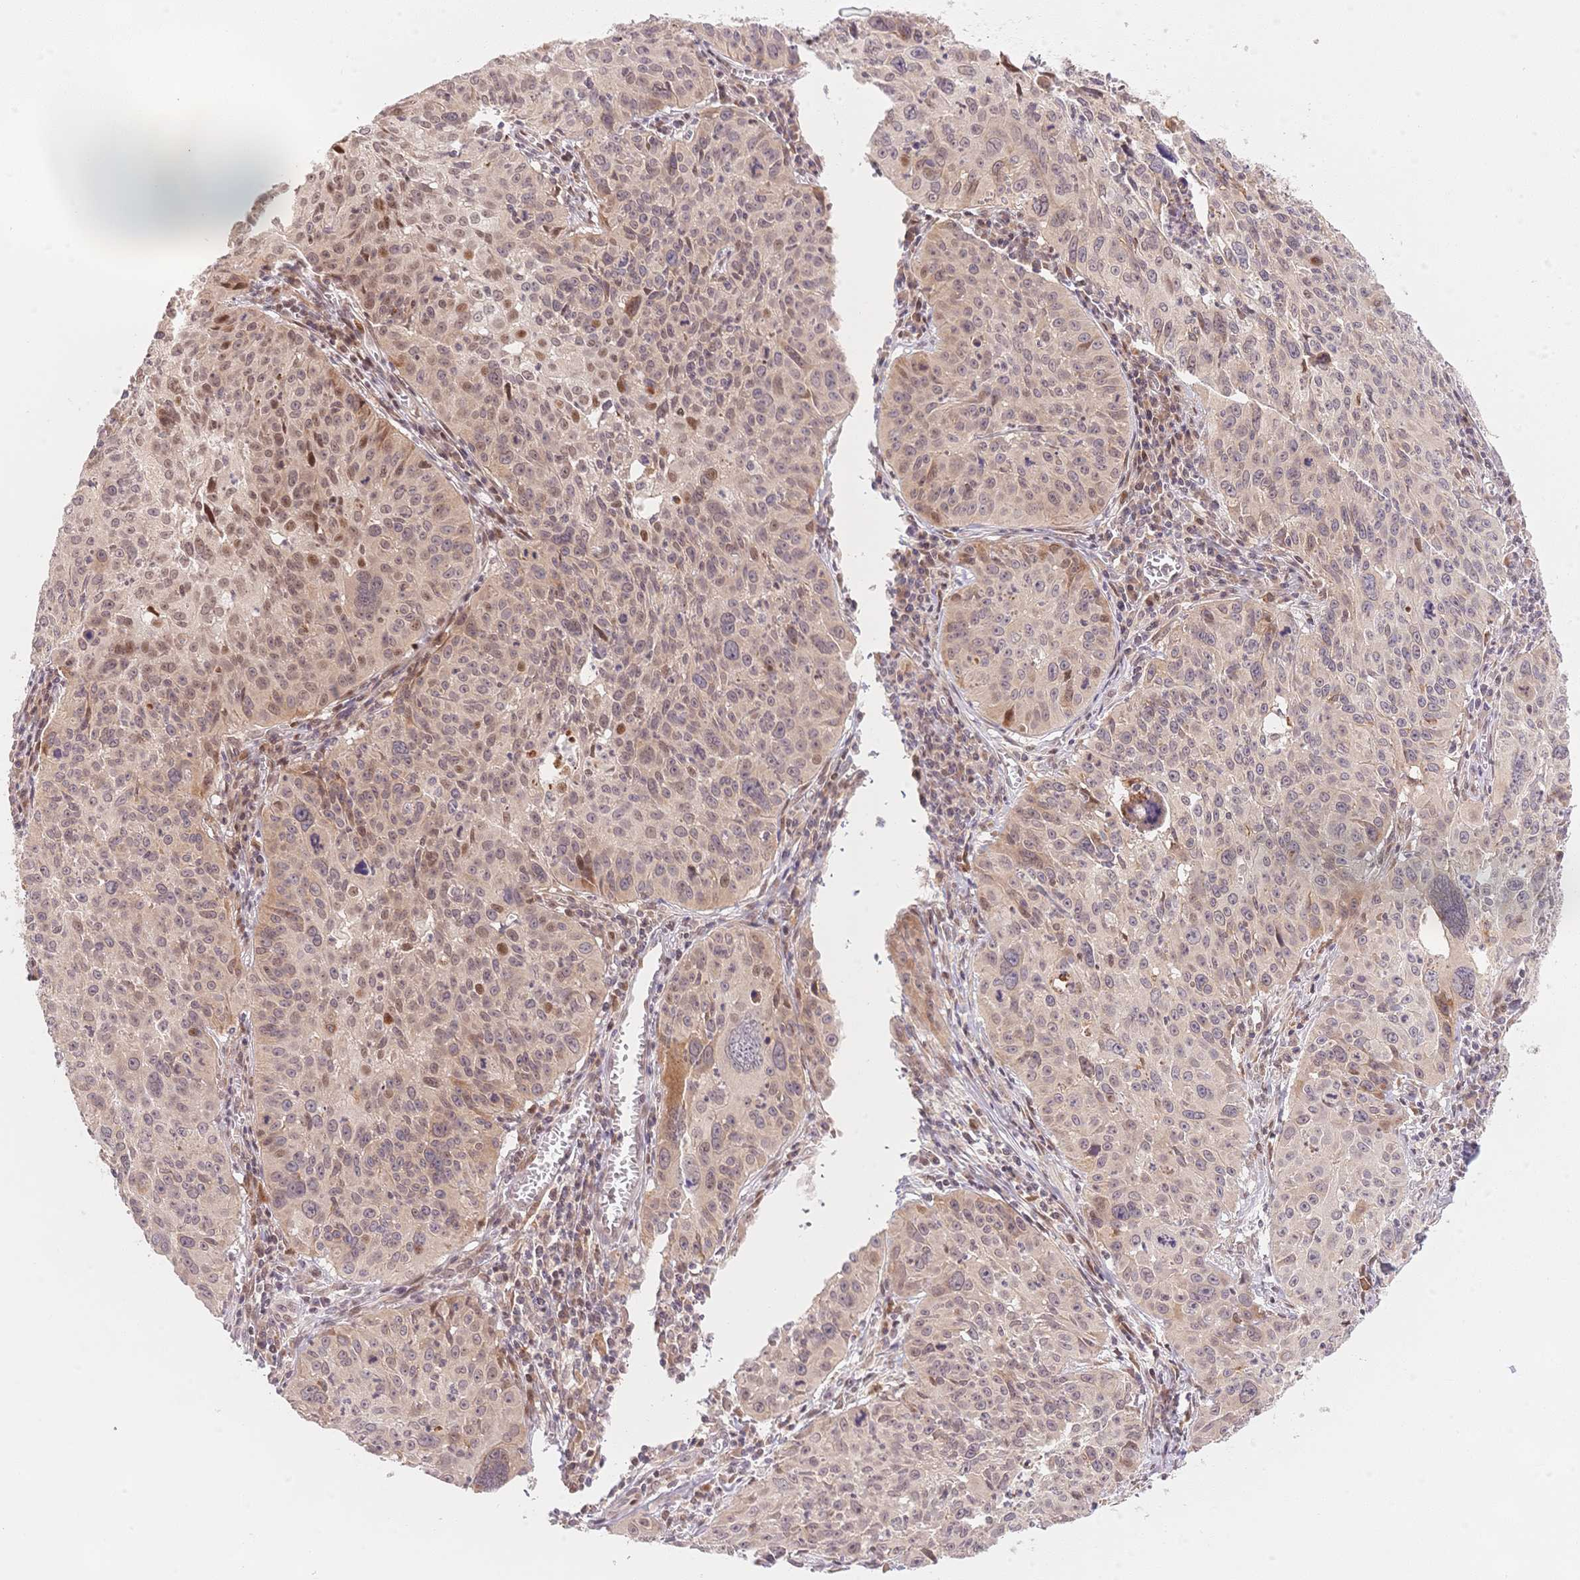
{"staining": {"intensity": "weak", "quantity": "25%-75%", "location": "nuclear"}, "tissue": "cervical cancer", "cell_type": "Tumor cells", "image_type": "cancer", "snomed": [{"axis": "morphology", "description": "Squamous cell carcinoma, NOS"}, {"axis": "topography", "description": "Cervix"}], "caption": "Cervical cancer (squamous cell carcinoma) was stained to show a protein in brown. There is low levels of weak nuclear expression in about 25%-75% of tumor cells.", "gene": "STK39", "patient": {"sex": "female", "age": 31}}